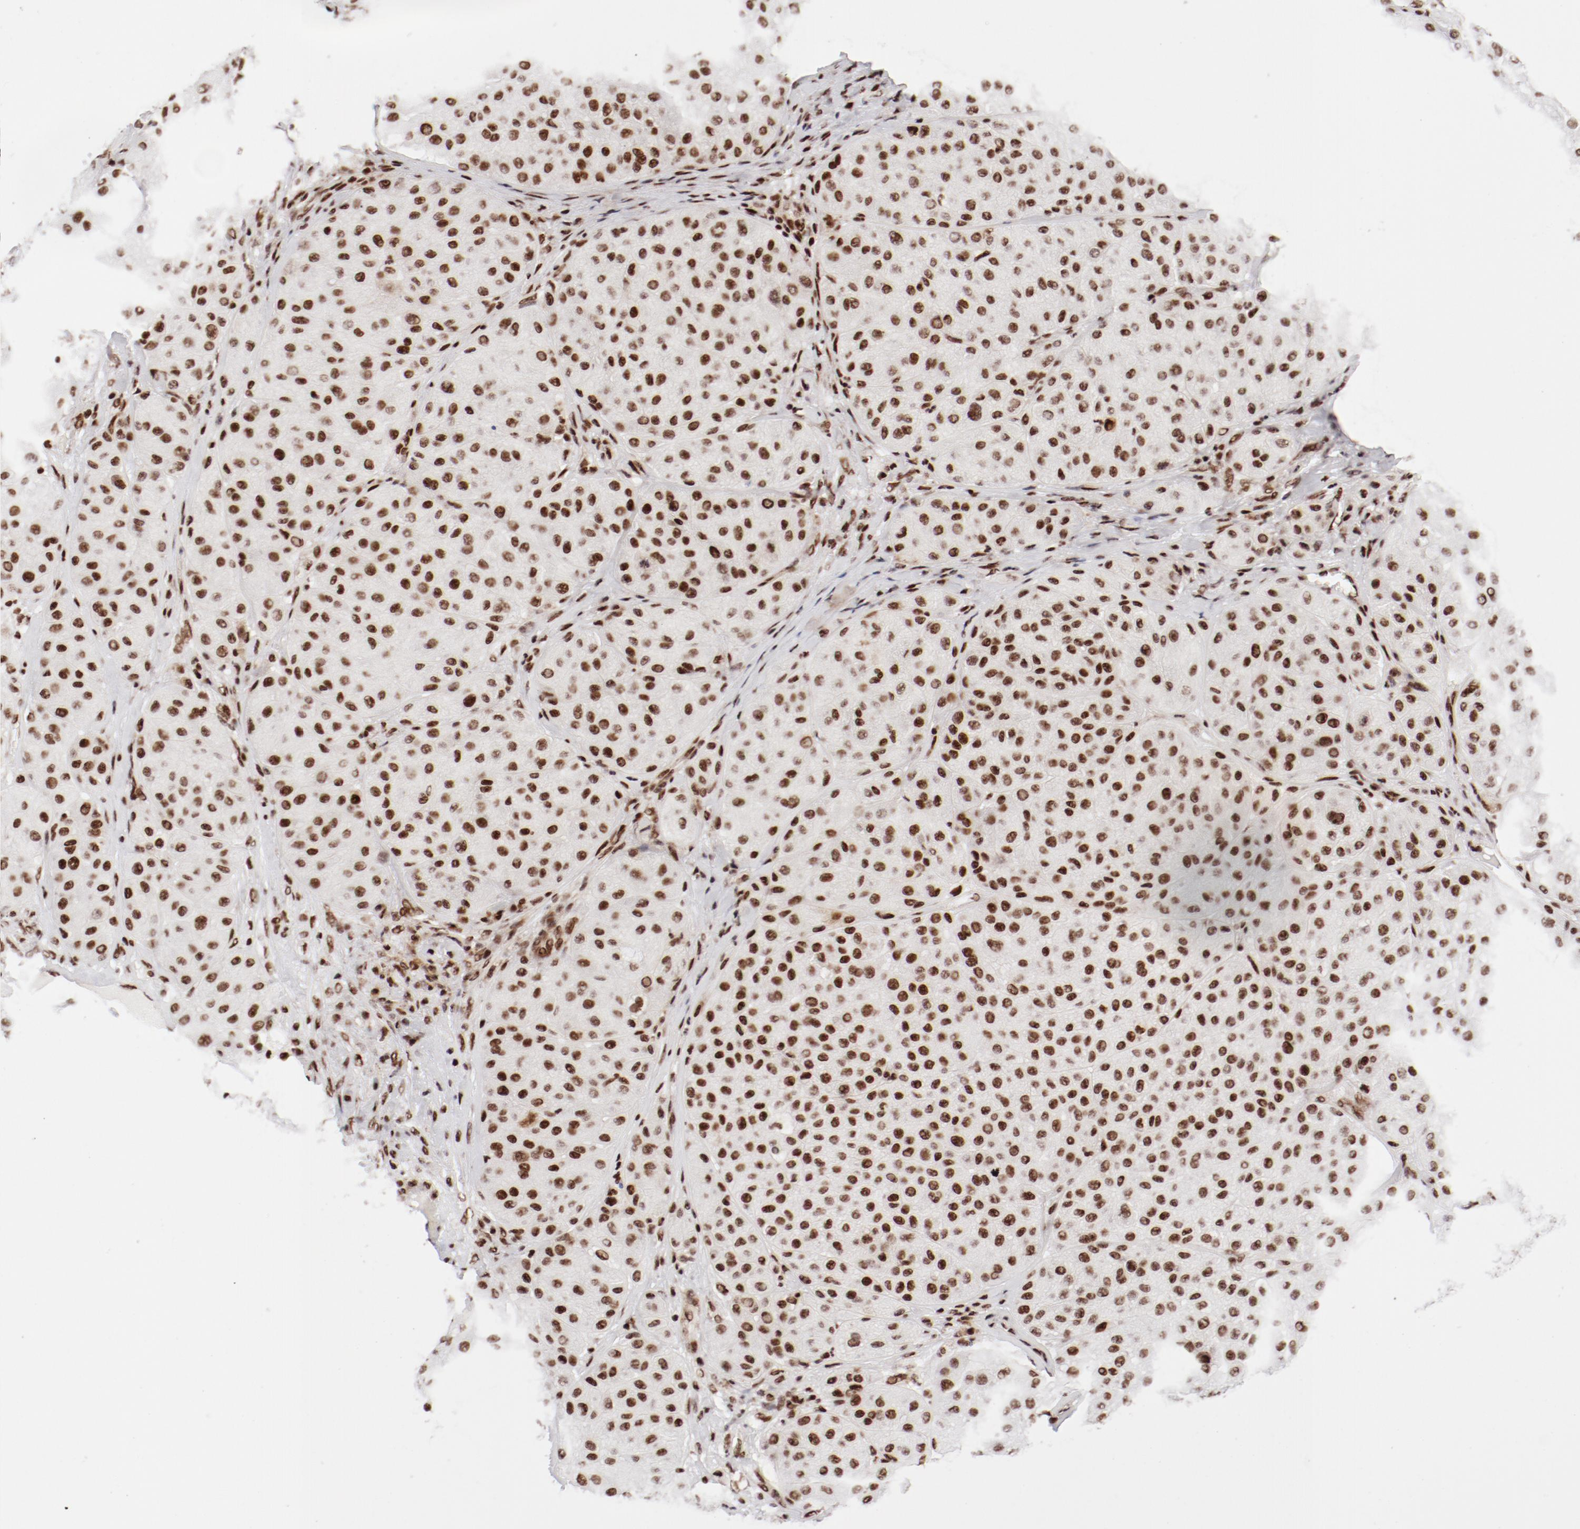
{"staining": {"intensity": "strong", "quantity": ">75%", "location": "nuclear"}, "tissue": "melanoma", "cell_type": "Tumor cells", "image_type": "cancer", "snomed": [{"axis": "morphology", "description": "Normal tissue, NOS"}, {"axis": "morphology", "description": "Malignant melanoma, Metastatic site"}, {"axis": "topography", "description": "Skin"}], "caption": "Human melanoma stained for a protein (brown) demonstrates strong nuclear positive positivity in about >75% of tumor cells.", "gene": "NFYB", "patient": {"sex": "male", "age": 41}}